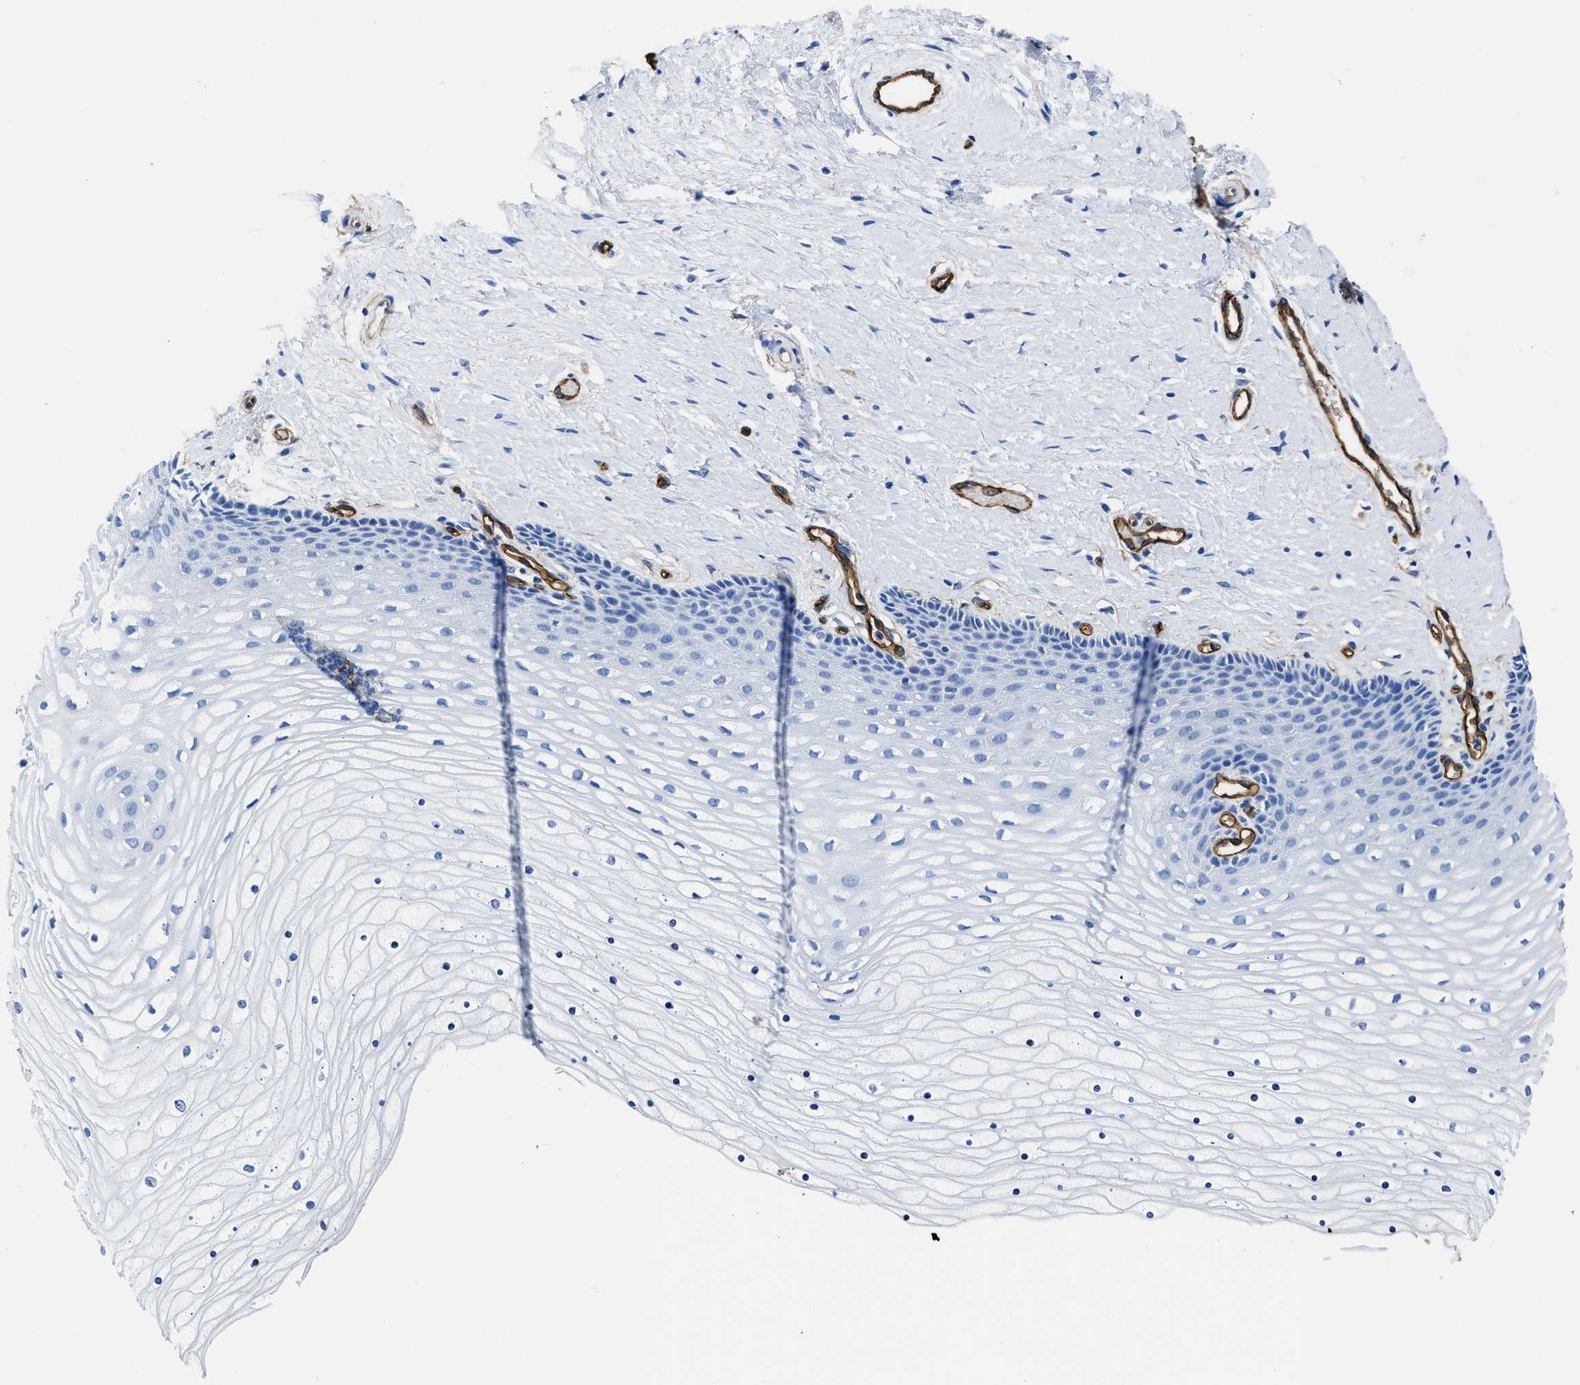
{"staining": {"intensity": "negative", "quantity": "none", "location": "none"}, "tissue": "cervix", "cell_type": "Glandular cells", "image_type": "normal", "snomed": [{"axis": "morphology", "description": "Normal tissue, NOS"}, {"axis": "topography", "description": "Cervix"}], "caption": "Micrograph shows no significant protein staining in glandular cells of unremarkable cervix. (IHC, brightfield microscopy, high magnification).", "gene": "AQP1", "patient": {"sex": "female", "age": 39}}